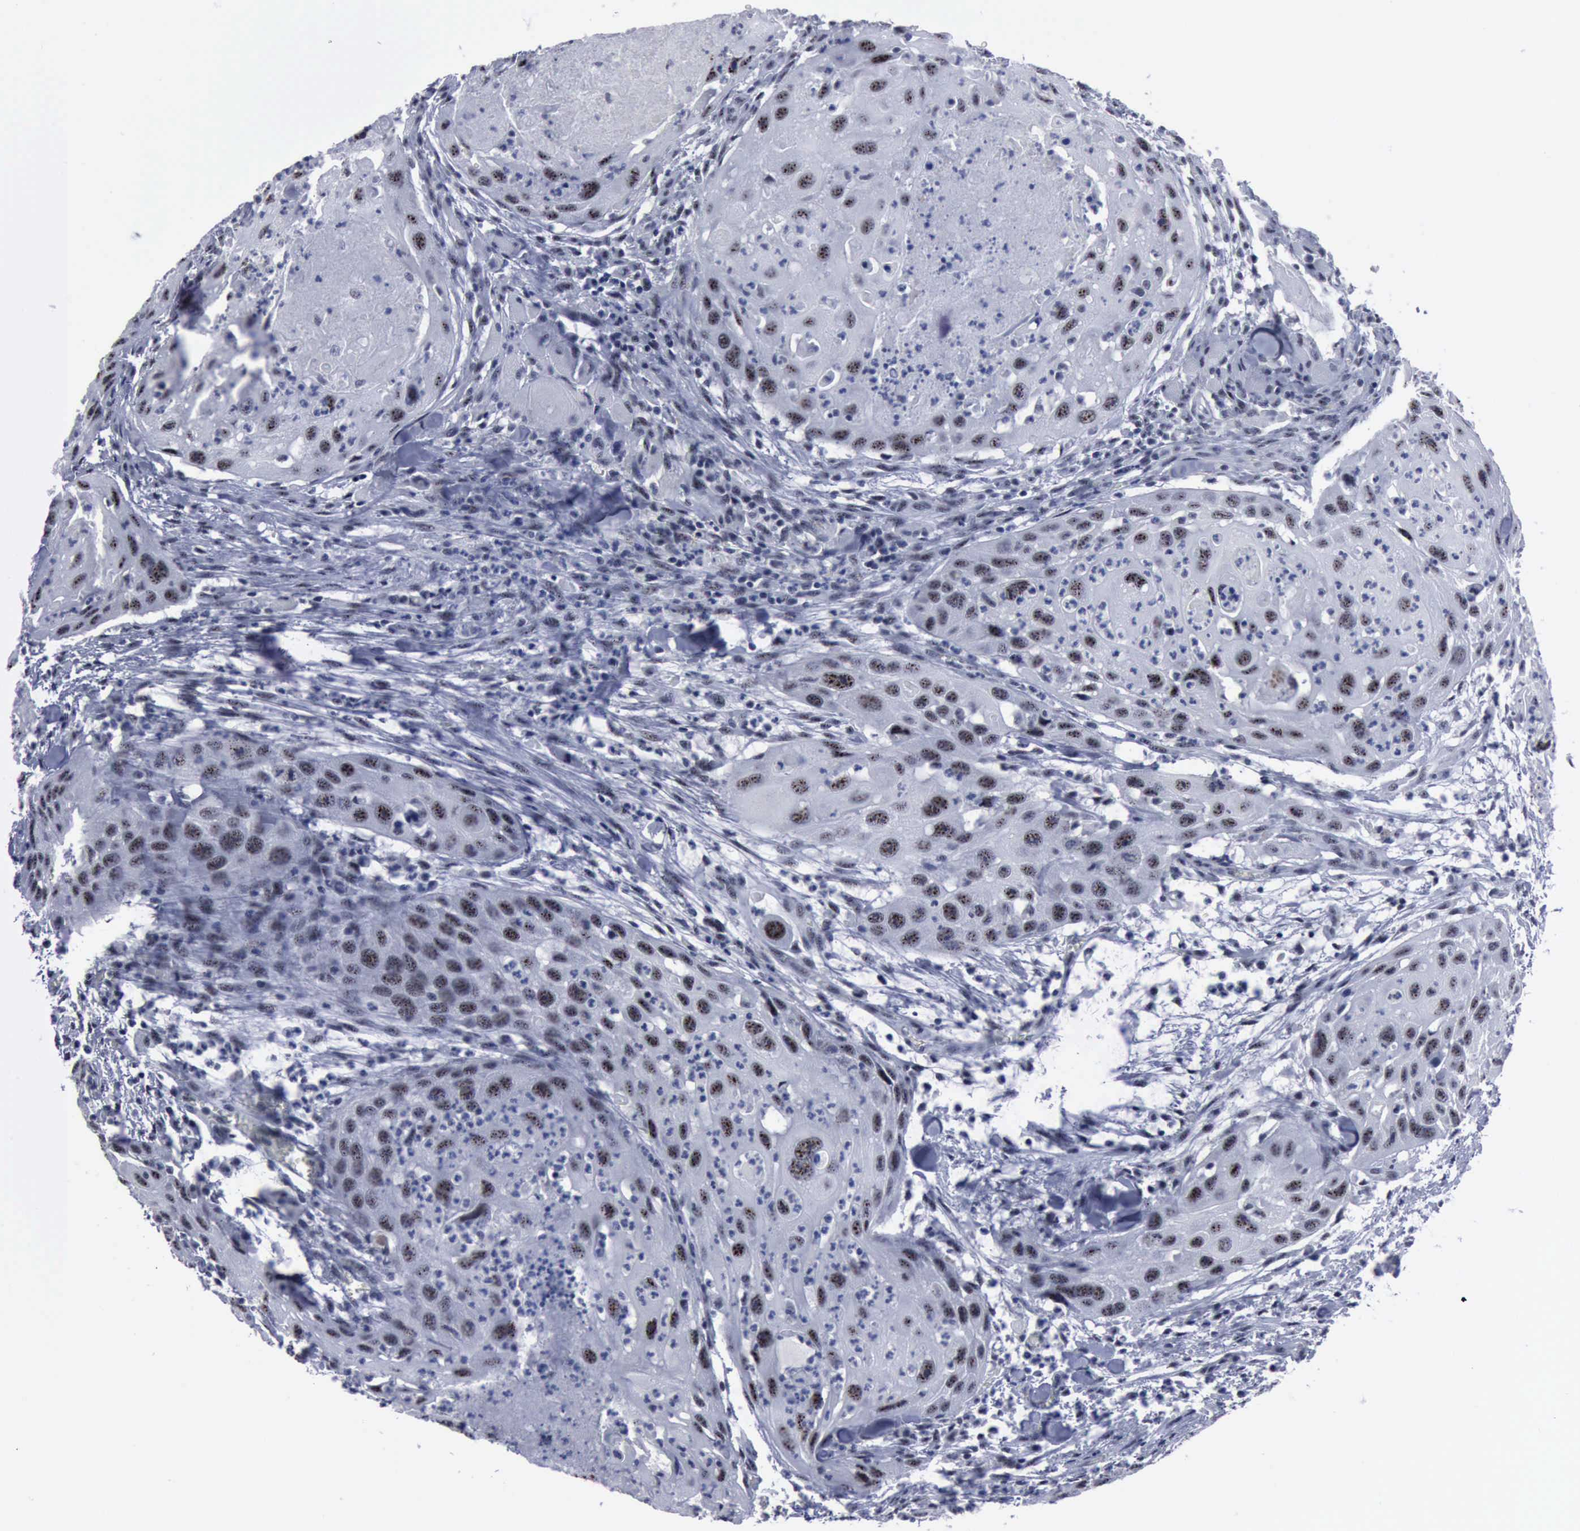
{"staining": {"intensity": "moderate", "quantity": ">75%", "location": "nuclear"}, "tissue": "head and neck cancer", "cell_type": "Tumor cells", "image_type": "cancer", "snomed": [{"axis": "morphology", "description": "Squamous cell carcinoma, NOS"}, {"axis": "topography", "description": "Head-Neck"}], "caption": "The histopathology image demonstrates a brown stain indicating the presence of a protein in the nuclear of tumor cells in head and neck squamous cell carcinoma.", "gene": "BRD1", "patient": {"sex": "male", "age": 64}}